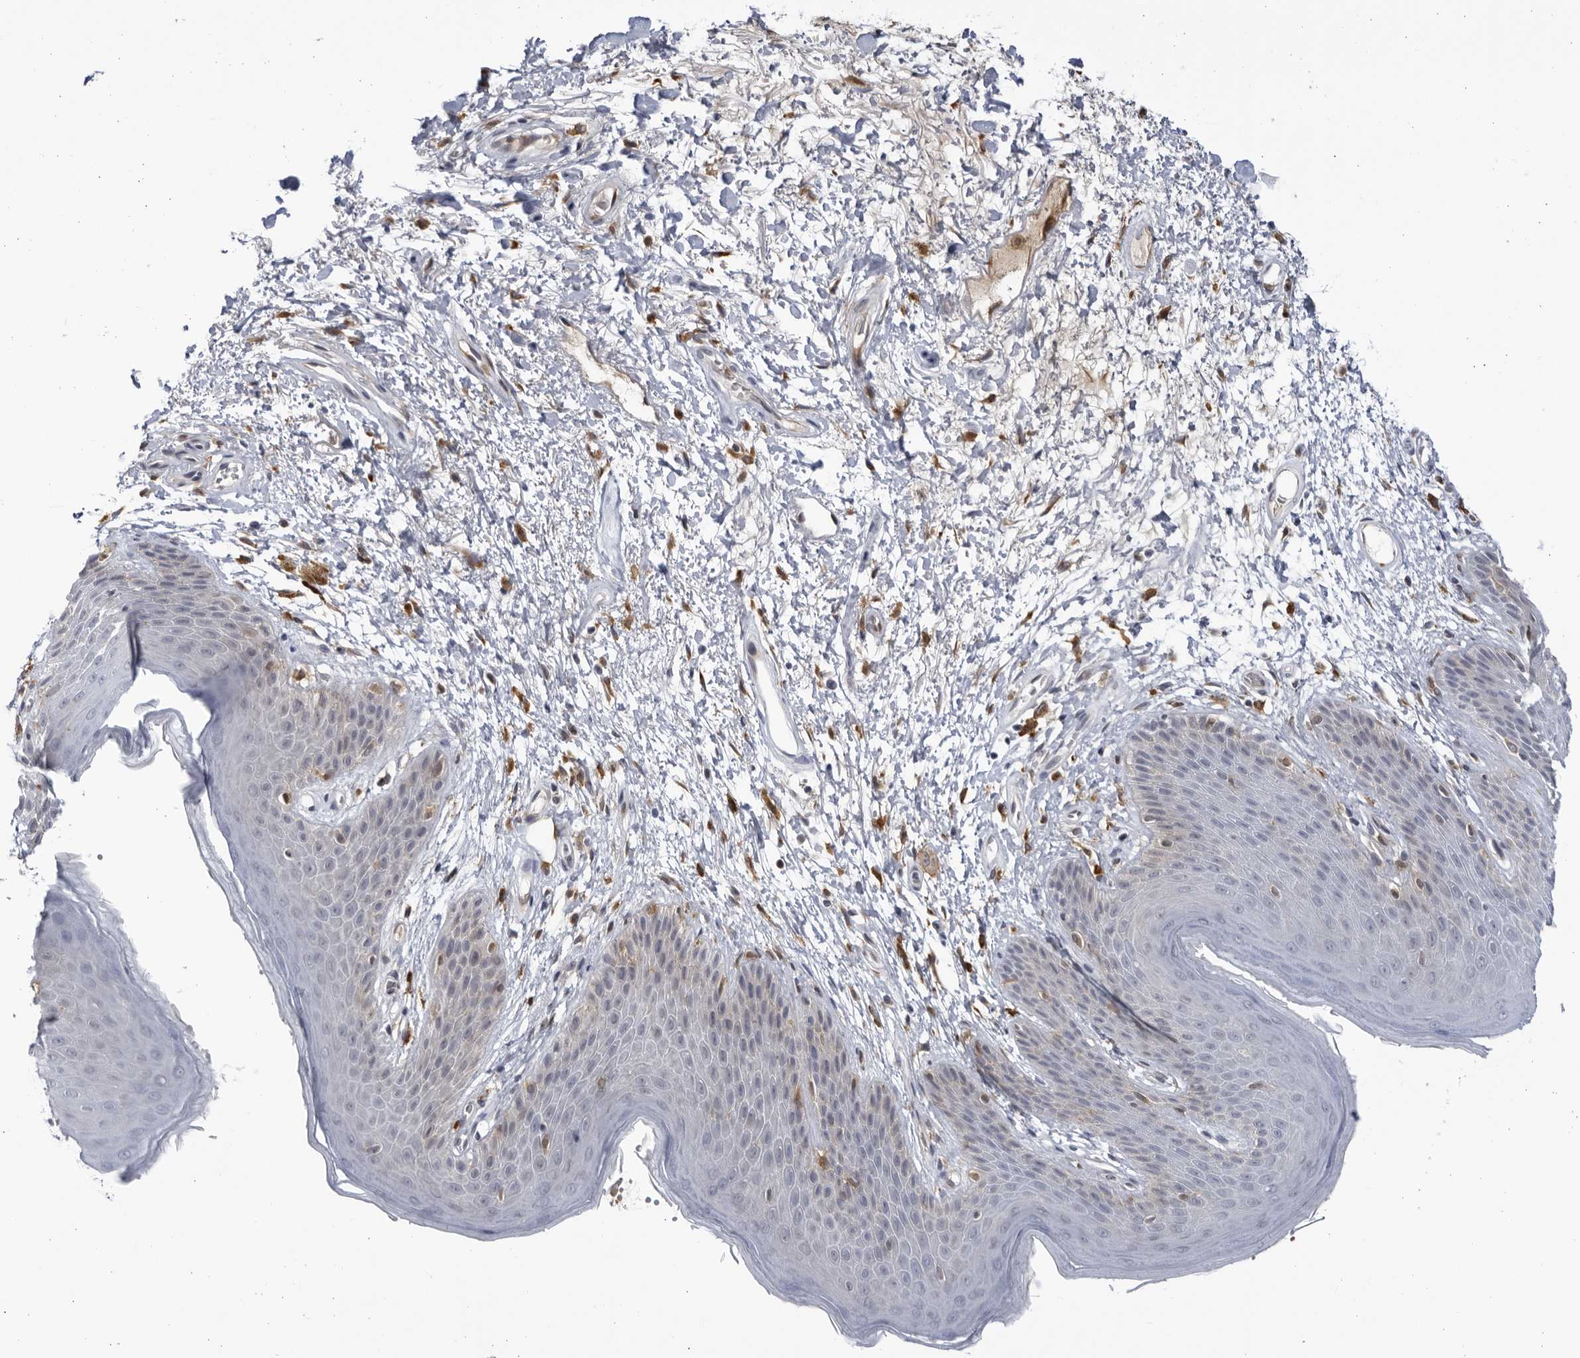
{"staining": {"intensity": "weak", "quantity": "<25%", "location": "cytoplasmic/membranous"}, "tissue": "skin", "cell_type": "Epidermal cells", "image_type": "normal", "snomed": [{"axis": "morphology", "description": "Normal tissue, NOS"}, {"axis": "topography", "description": "Anal"}], "caption": "Immunohistochemical staining of normal human skin shows no significant positivity in epidermal cells.", "gene": "BMP2K", "patient": {"sex": "male", "age": 74}}